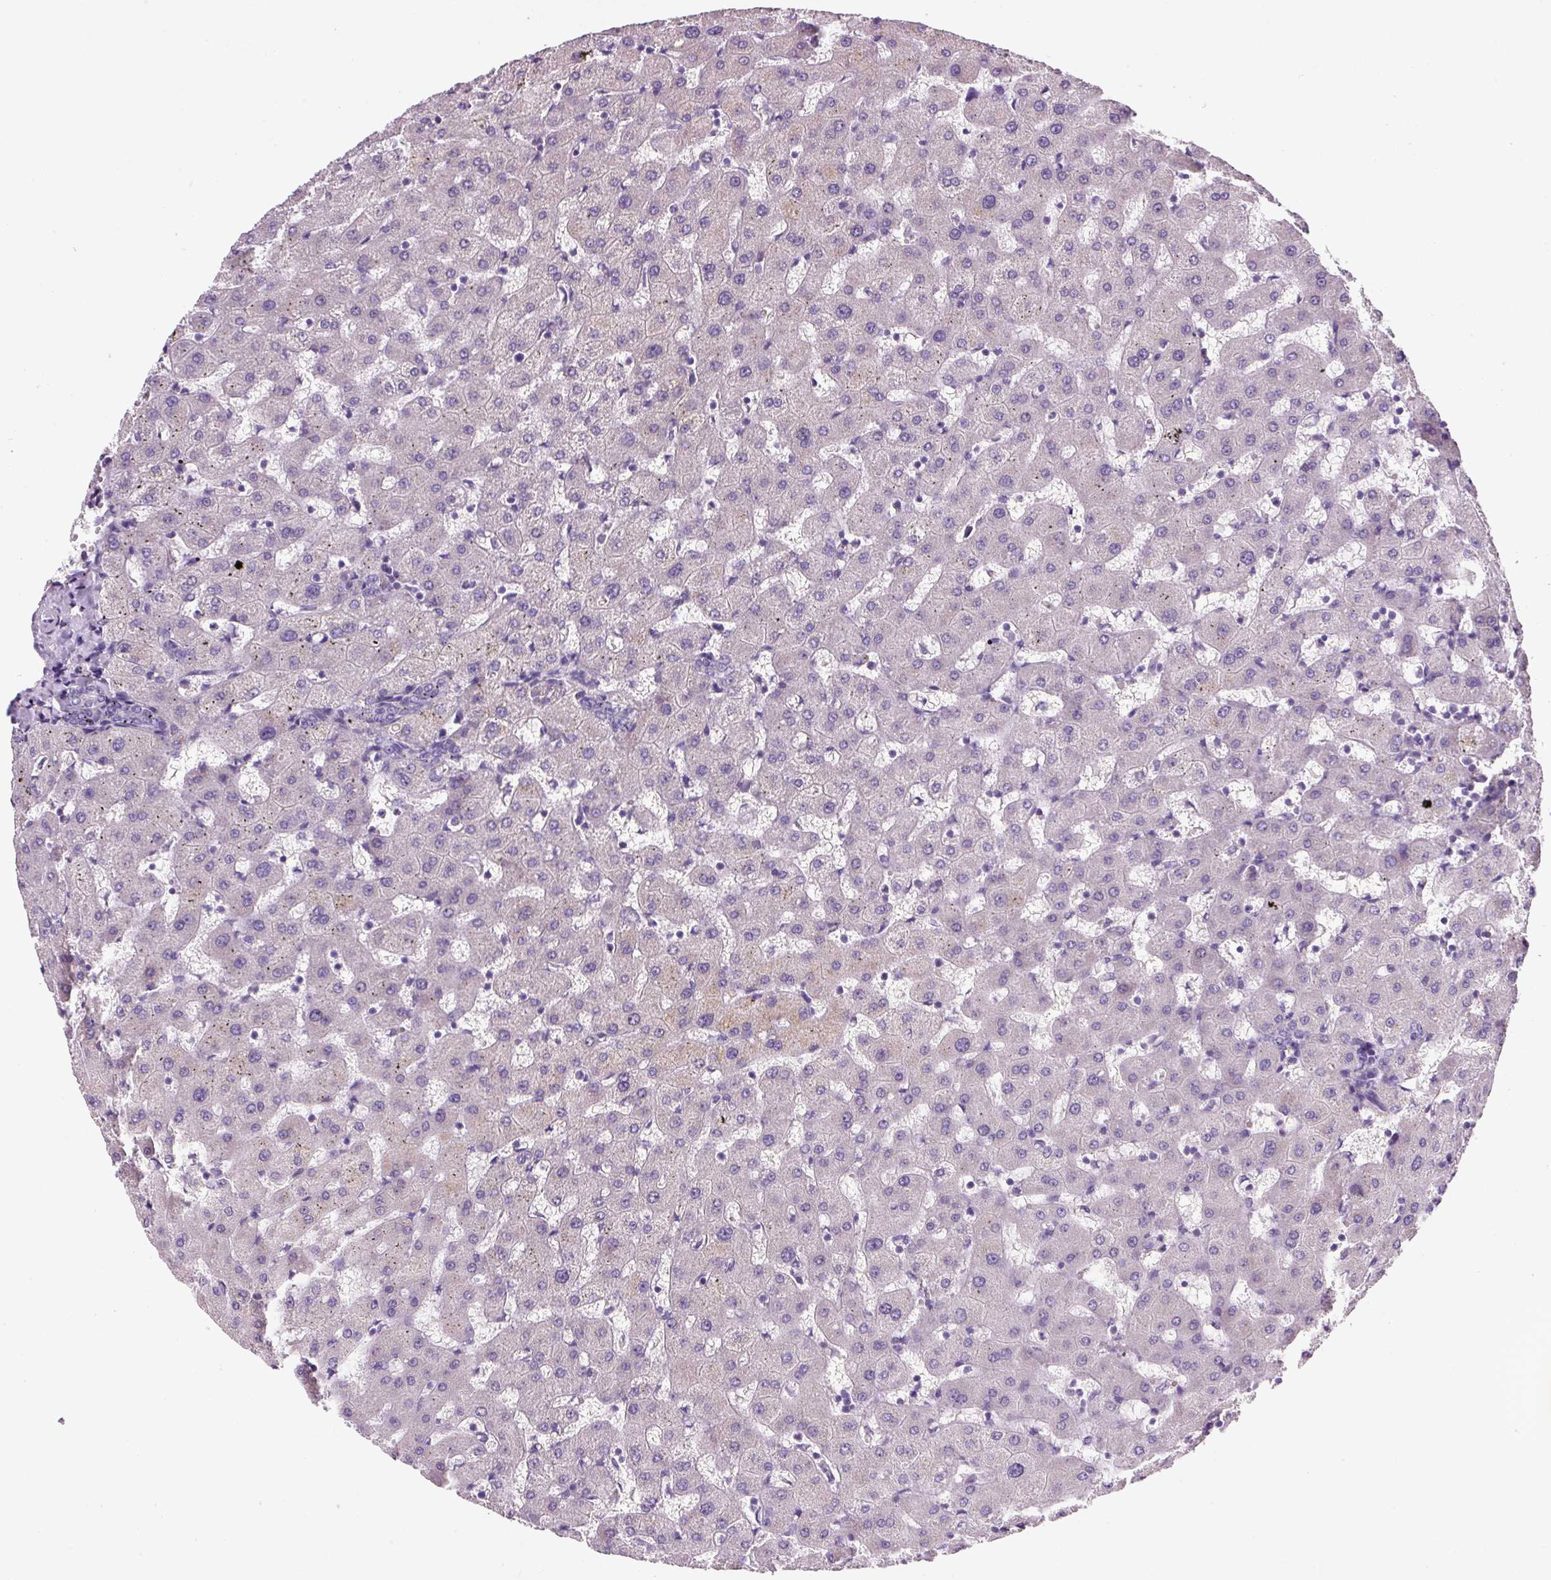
{"staining": {"intensity": "negative", "quantity": "none", "location": "none"}, "tissue": "liver", "cell_type": "Cholangiocytes", "image_type": "normal", "snomed": [{"axis": "morphology", "description": "Normal tissue, NOS"}, {"axis": "topography", "description": "Liver"}], "caption": "Histopathology image shows no protein staining in cholangiocytes of normal liver.", "gene": "SYP", "patient": {"sex": "female", "age": 63}}